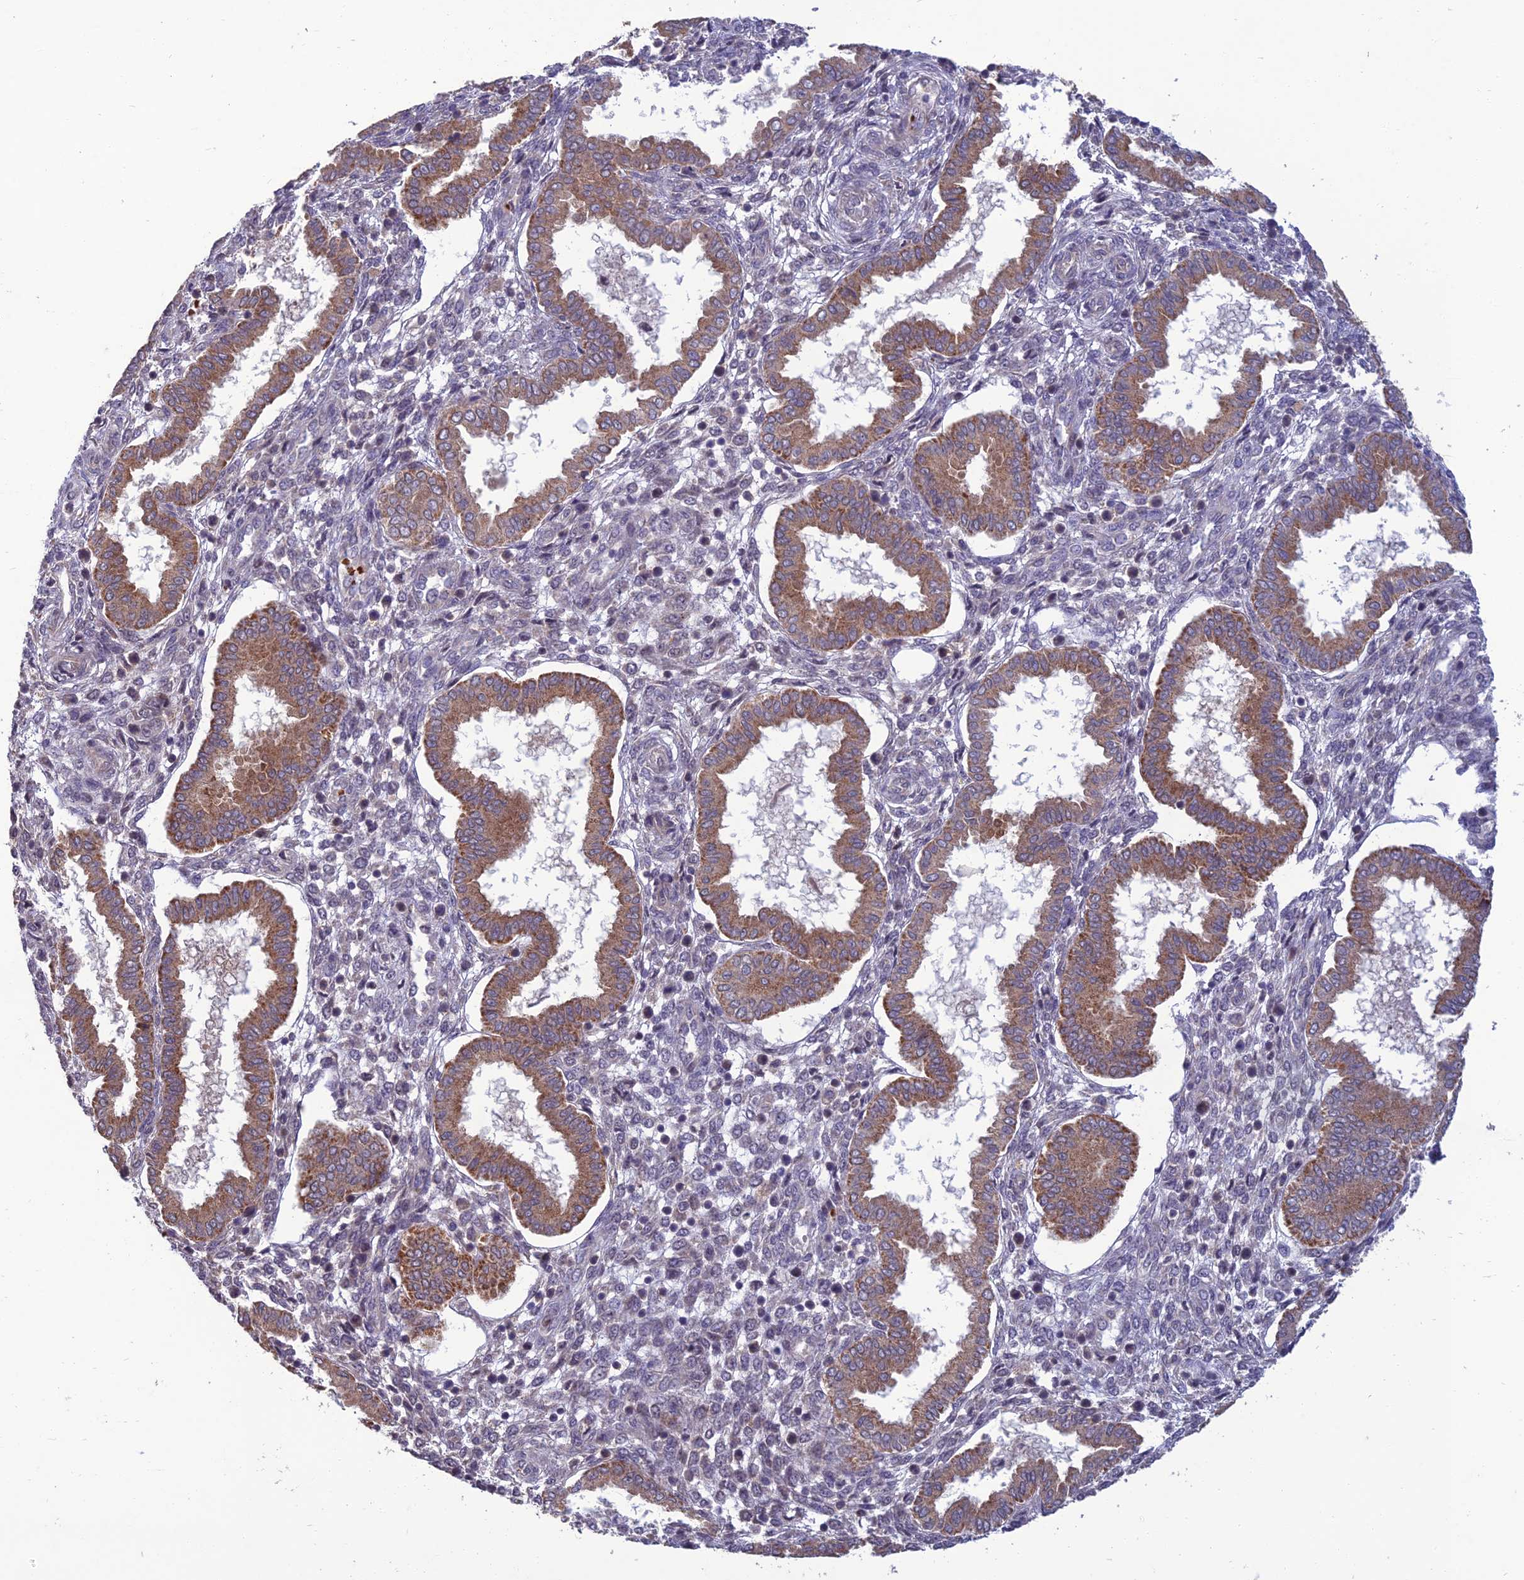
{"staining": {"intensity": "negative", "quantity": "none", "location": "none"}, "tissue": "endometrium", "cell_type": "Cells in endometrial stroma", "image_type": "normal", "snomed": [{"axis": "morphology", "description": "Normal tissue, NOS"}, {"axis": "topography", "description": "Endometrium"}], "caption": "This is a image of immunohistochemistry staining of unremarkable endometrium, which shows no staining in cells in endometrial stroma.", "gene": "GIPC1", "patient": {"sex": "female", "age": 24}}